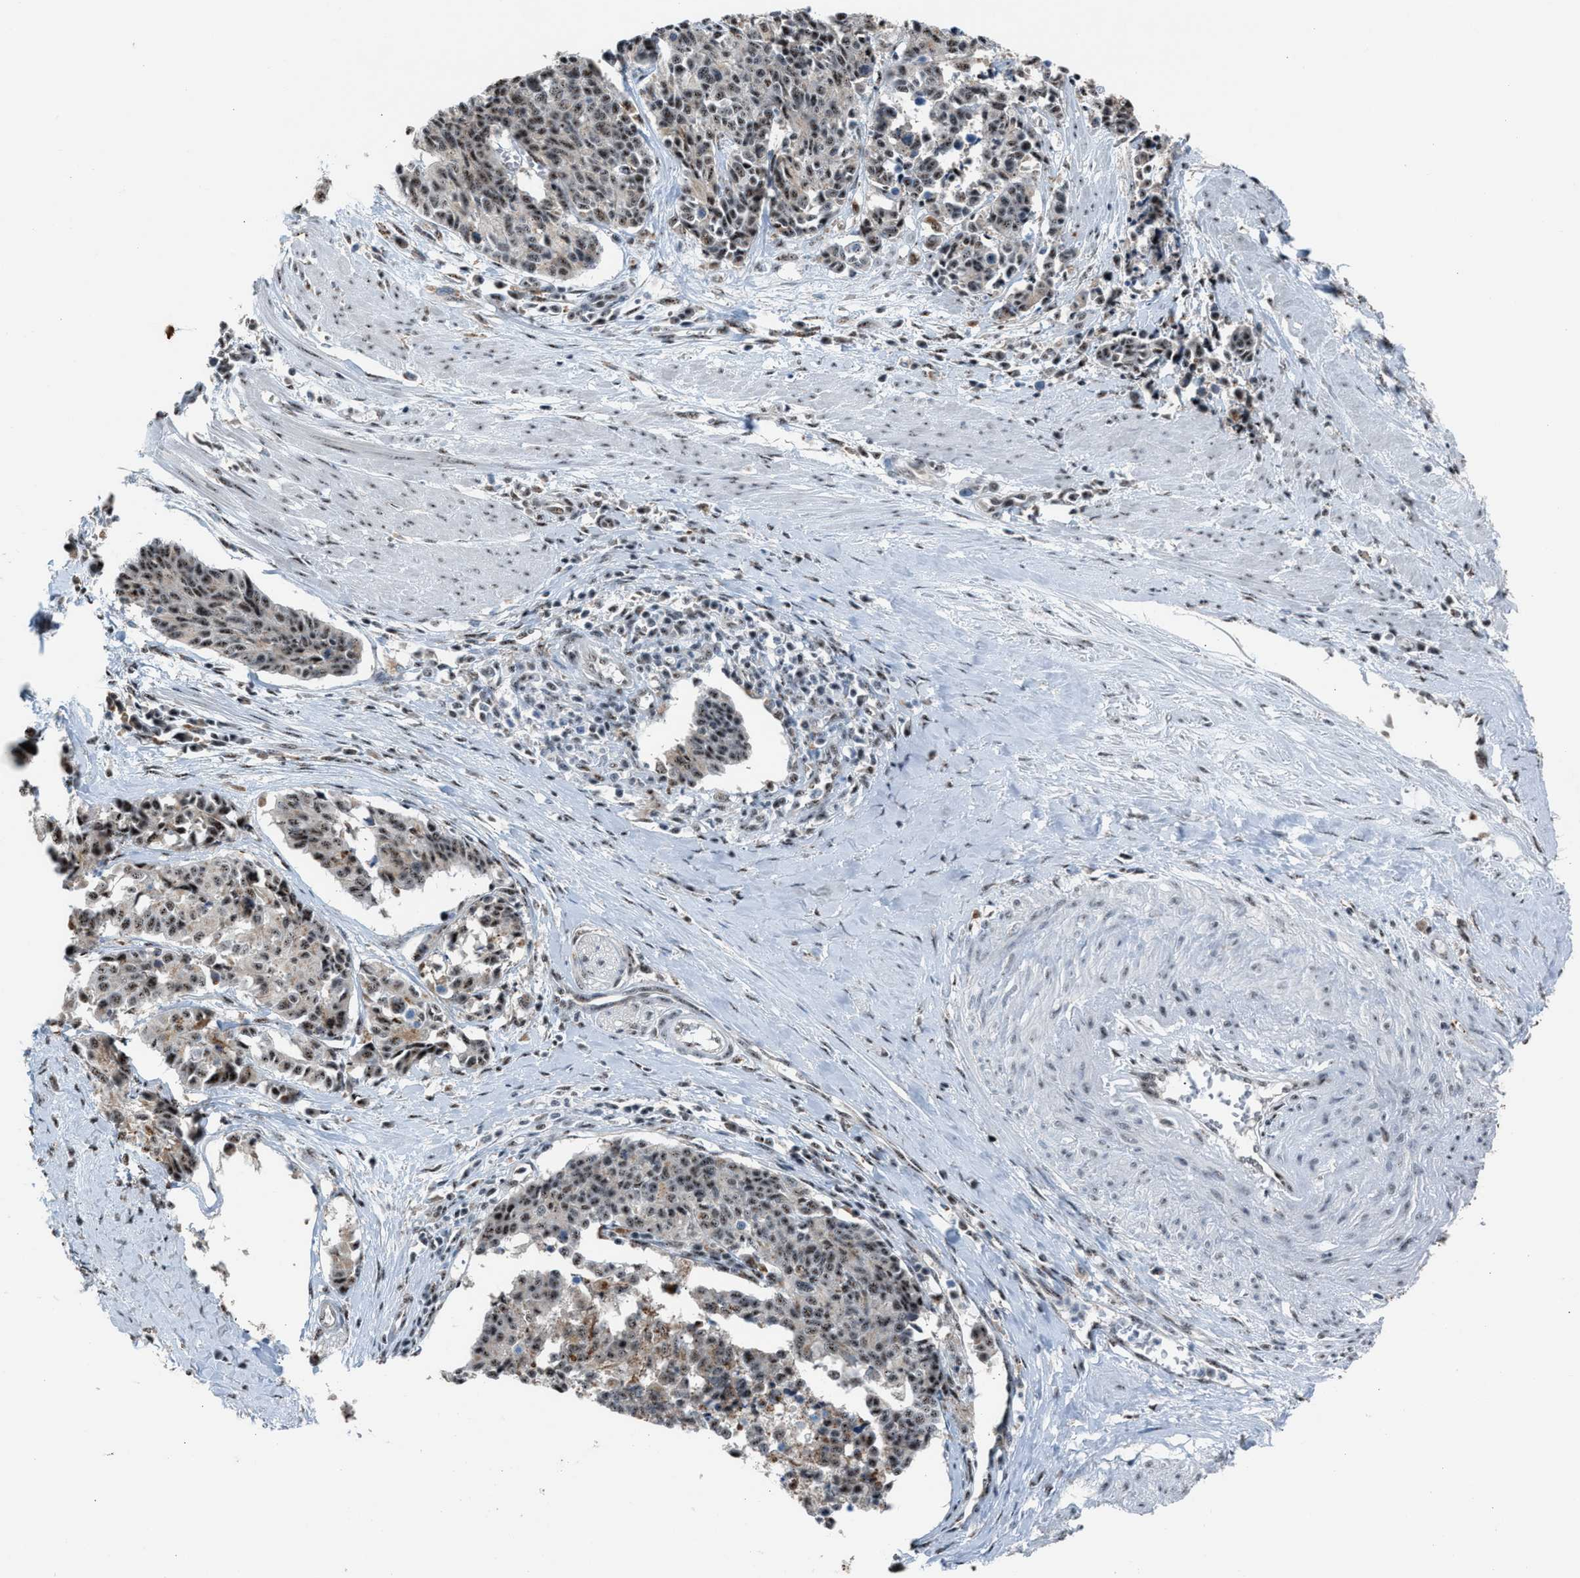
{"staining": {"intensity": "moderate", "quantity": ">75%", "location": "nuclear"}, "tissue": "cervical cancer", "cell_type": "Tumor cells", "image_type": "cancer", "snomed": [{"axis": "morphology", "description": "Normal tissue, NOS"}, {"axis": "morphology", "description": "Squamous cell carcinoma, NOS"}, {"axis": "topography", "description": "Cervix"}], "caption": "Immunohistochemistry (IHC) of cervical cancer displays medium levels of moderate nuclear positivity in approximately >75% of tumor cells.", "gene": "CENPP", "patient": {"sex": "female", "age": 35}}